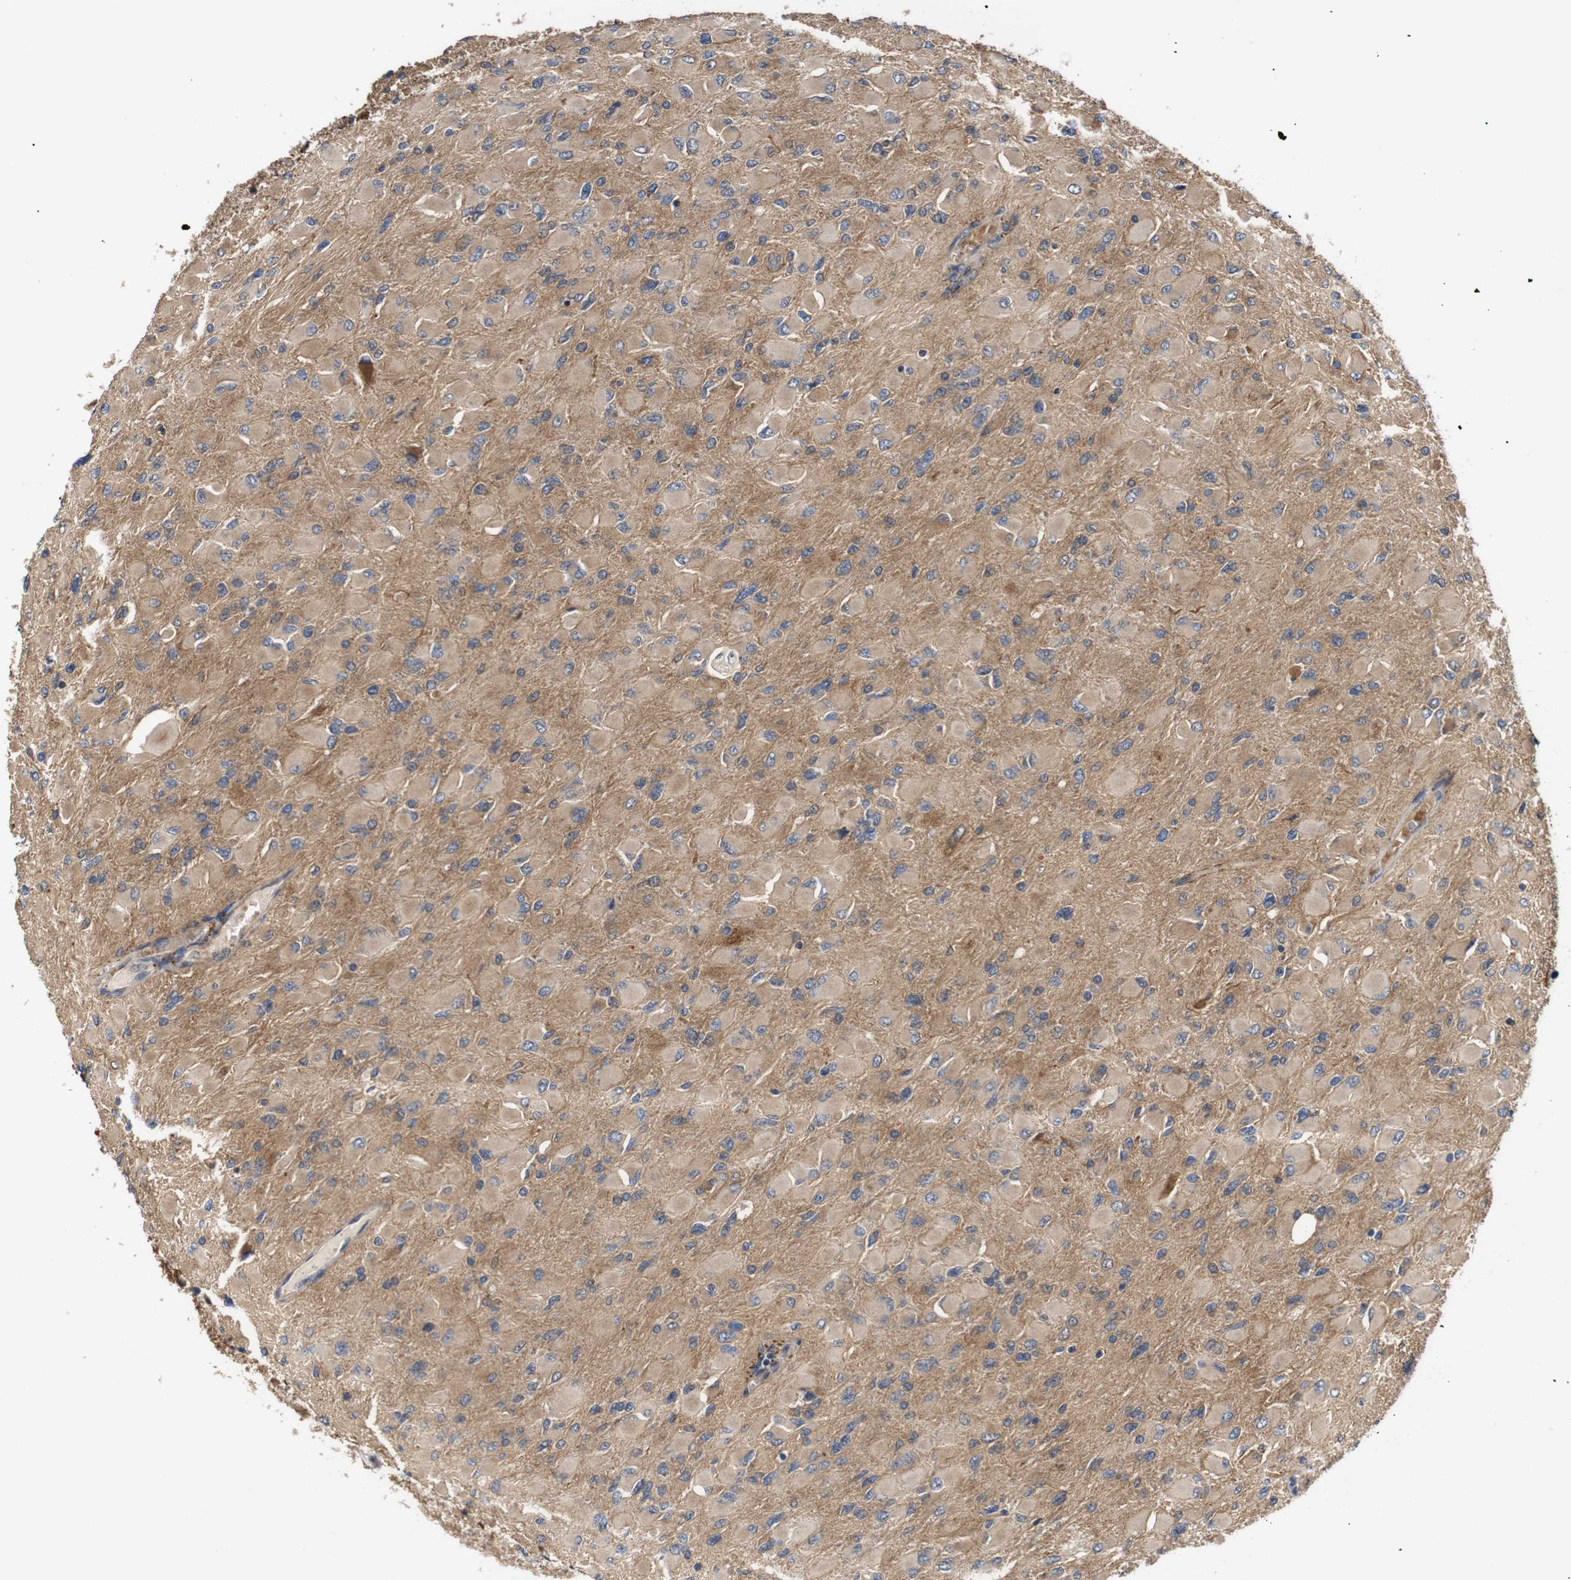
{"staining": {"intensity": "weak", "quantity": ">75%", "location": "cytoplasmic/membranous"}, "tissue": "glioma", "cell_type": "Tumor cells", "image_type": "cancer", "snomed": [{"axis": "morphology", "description": "Glioma, malignant, High grade"}, {"axis": "topography", "description": "Cerebral cortex"}], "caption": "Protein expression analysis of high-grade glioma (malignant) exhibits weak cytoplasmic/membranous positivity in approximately >75% of tumor cells.", "gene": "DDR1", "patient": {"sex": "female", "age": 36}}